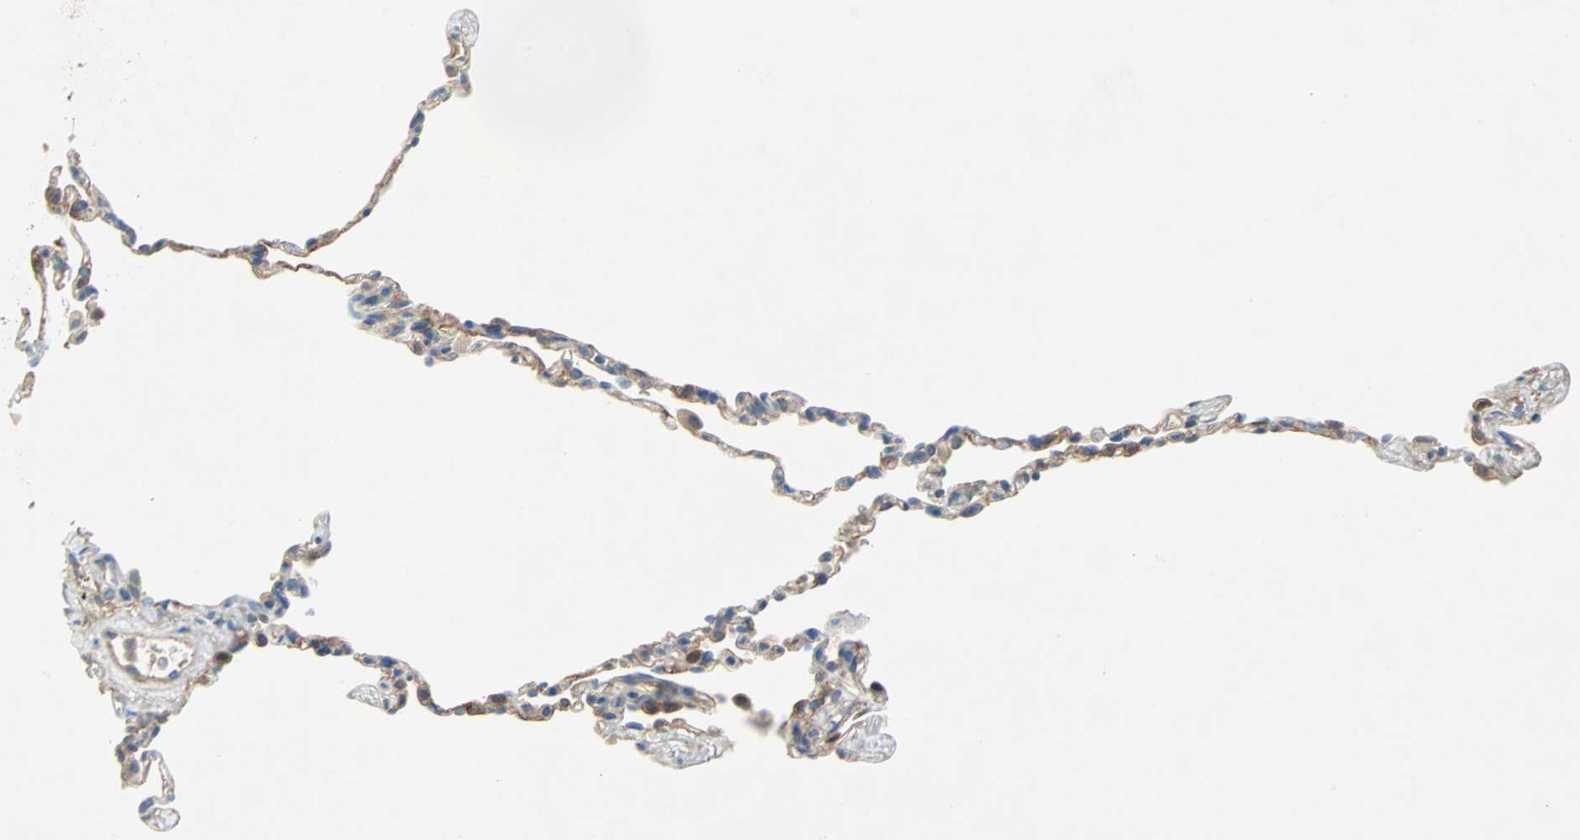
{"staining": {"intensity": "weak", "quantity": ">75%", "location": "cytoplasmic/membranous"}, "tissue": "lung", "cell_type": "Alveolar cells", "image_type": "normal", "snomed": [{"axis": "morphology", "description": "Normal tissue, NOS"}, {"axis": "topography", "description": "Lung"}], "caption": "Immunohistochemistry (IHC) micrograph of benign lung: lung stained using immunohistochemistry shows low levels of weak protein expression localized specifically in the cytoplasmic/membranous of alveolar cells, appearing as a cytoplasmic/membranous brown color.", "gene": "TNFRSF12A", "patient": {"sex": "male", "age": 59}}